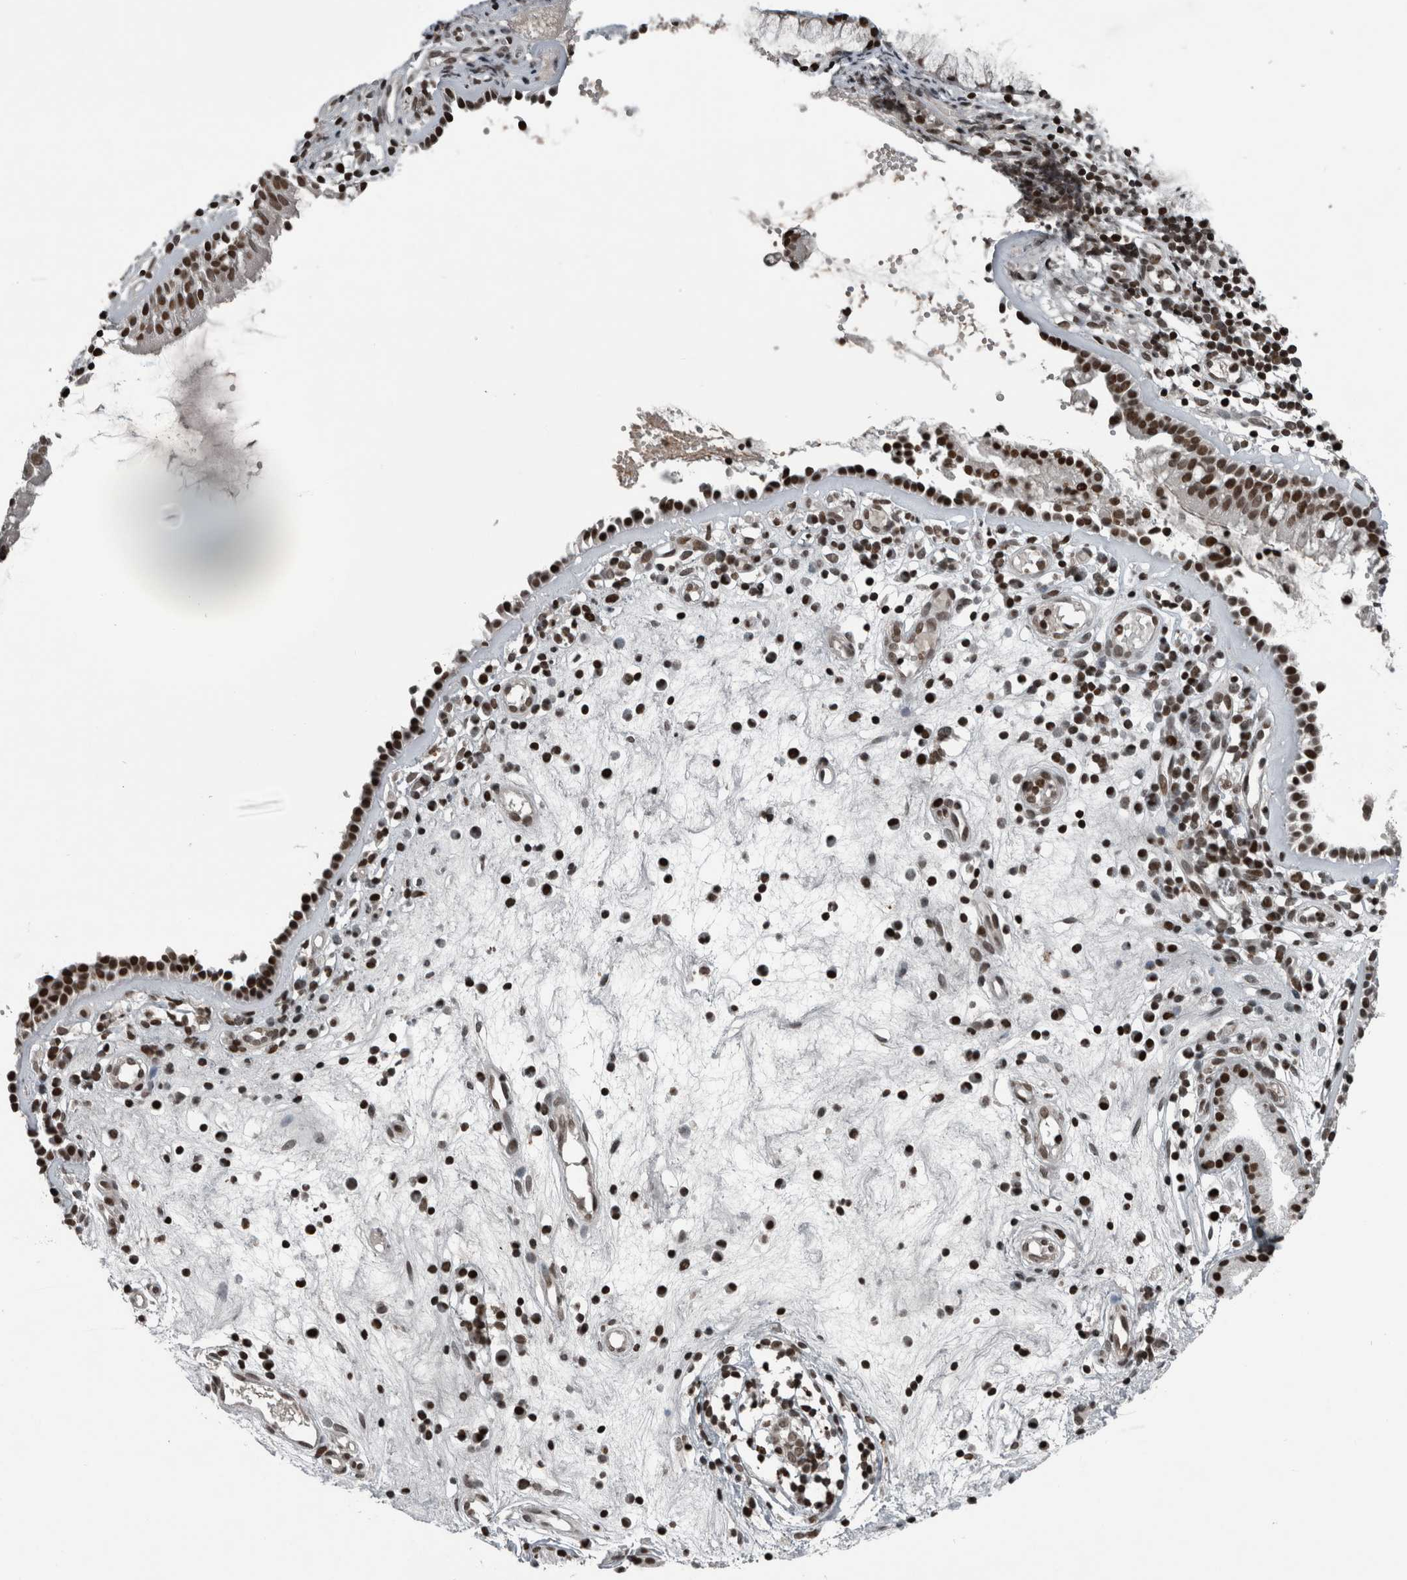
{"staining": {"intensity": "strong", "quantity": ">75%", "location": "nuclear"}, "tissue": "nasopharynx", "cell_type": "Respiratory epithelial cells", "image_type": "normal", "snomed": [{"axis": "morphology", "description": "Normal tissue, NOS"}, {"axis": "topography", "description": "Nasopharynx"}], "caption": "Respiratory epithelial cells demonstrate strong nuclear expression in approximately >75% of cells in unremarkable nasopharynx.", "gene": "UNC50", "patient": {"sex": "female", "age": 39}}